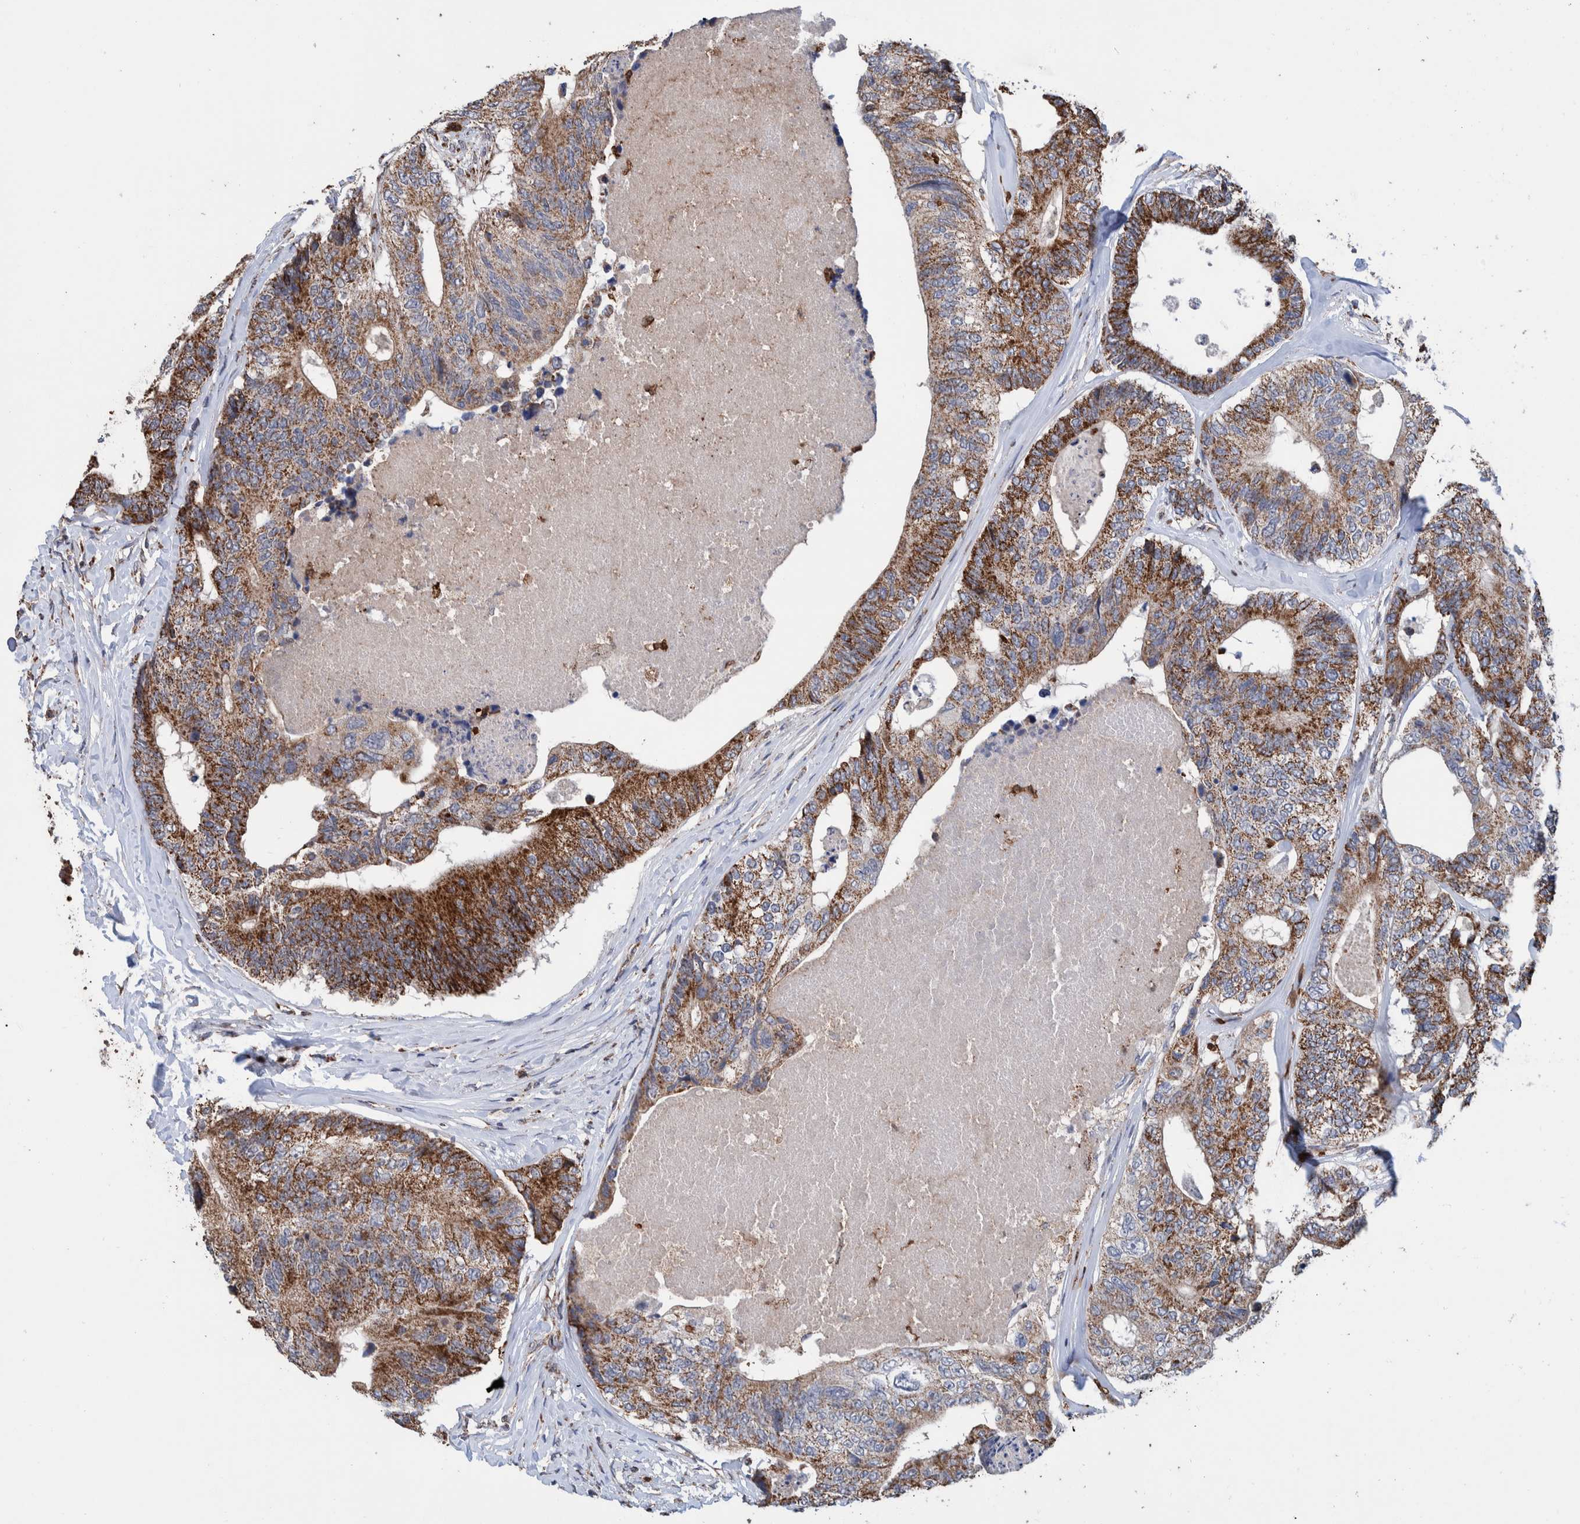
{"staining": {"intensity": "moderate", "quantity": ">75%", "location": "cytoplasmic/membranous"}, "tissue": "colorectal cancer", "cell_type": "Tumor cells", "image_type": "cancer", "snomed": [{"axis": "morphology", "description": "Adenocarcinoma, NOS"}, {"axis": "topography", "description": "Colon"}], "caption": "The histopathology image shows staining of colorectal cancer, revealing moderate cytoplasmic/membranous protein staining (brown color) within tumor cells.", "gene": "DECR1", "patient": {"sex": "female", "age": 67}}